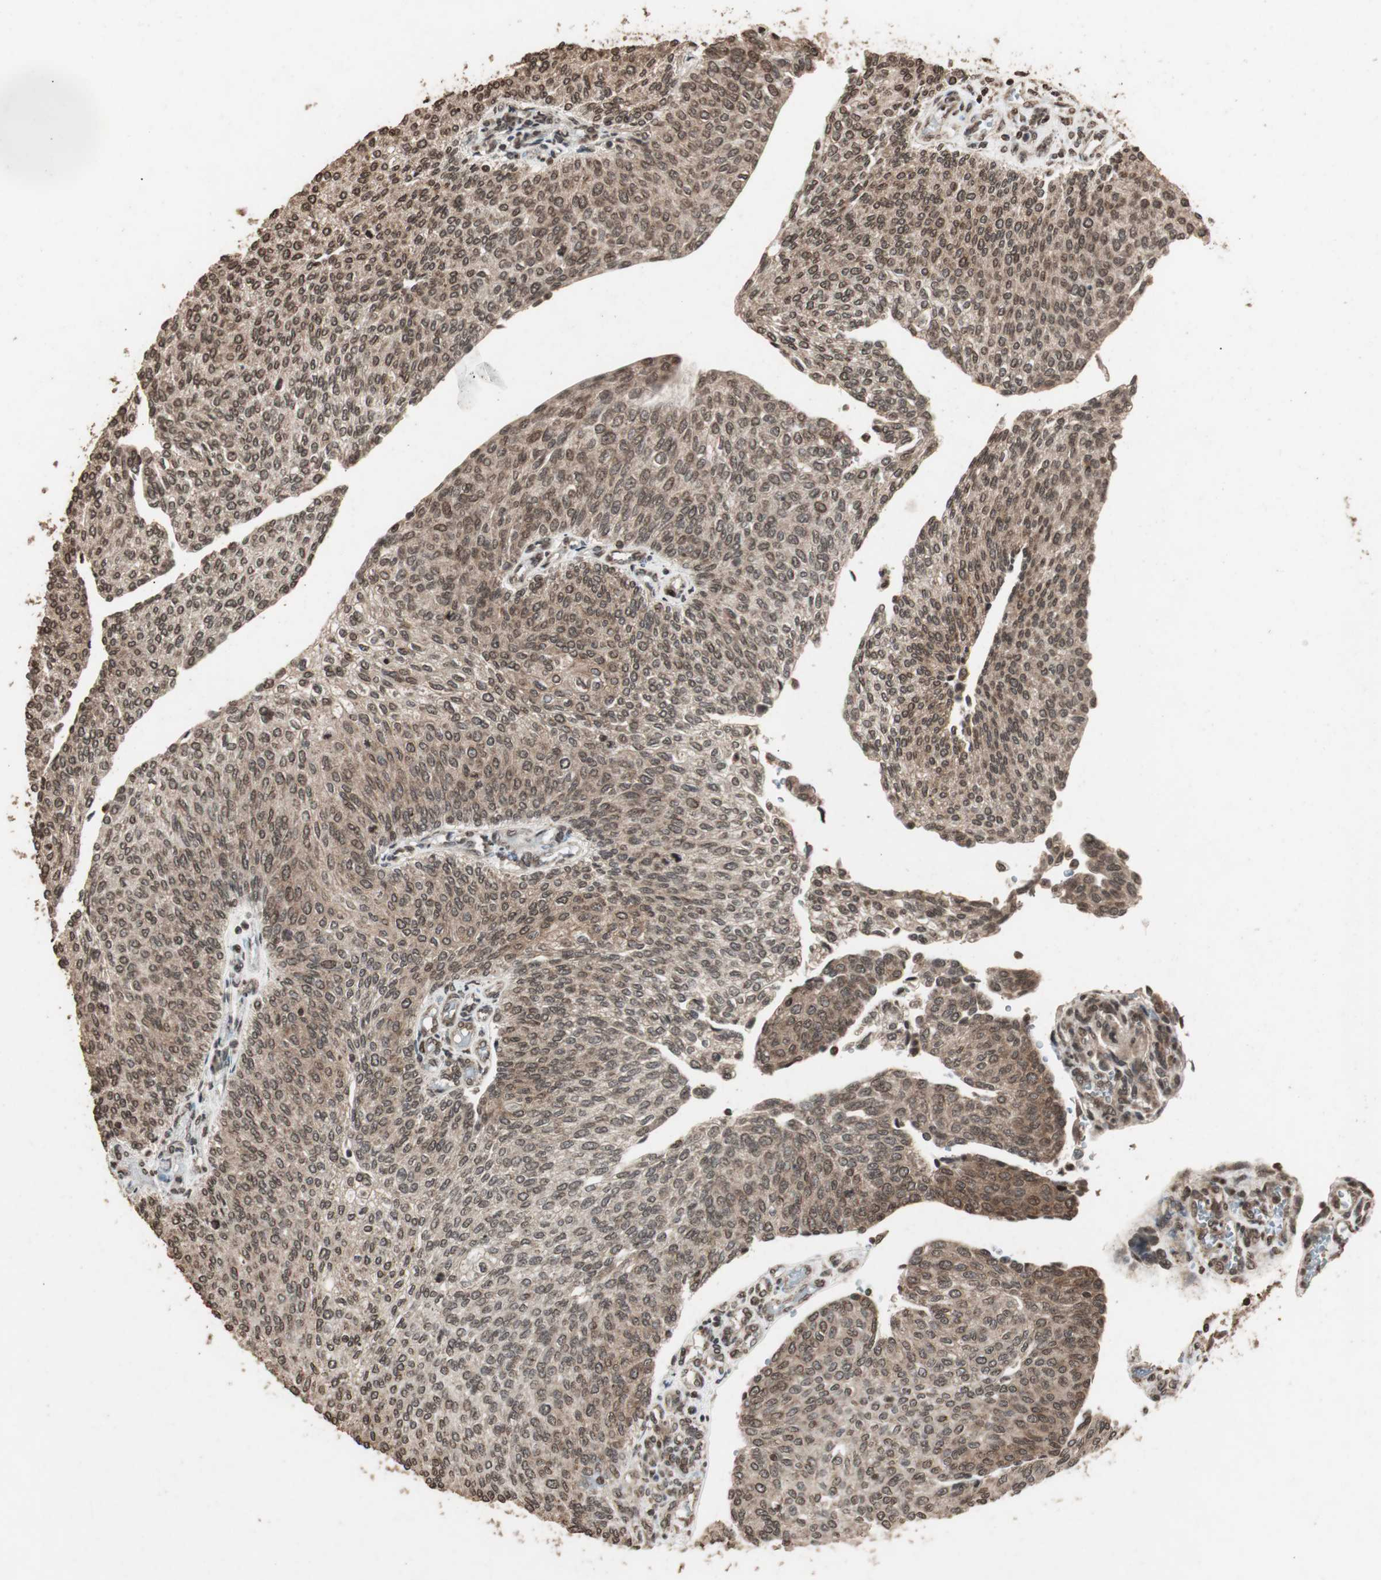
{"staining": {"intensity": "moderate", "quantity": "25%-75%", "location": "cytoplasmic/membranous"}, "tissue": "urothelial cancer", "cell_type": "Tumor cells", "image_type": "cancer", "snomed": [{"axis": "morphology", "description": "Urothelial carcinoma, Low grade"}, {"axis": "topography", "description": "Urinary bladder"}], "caption": "Immunohistochemistry (IHC) micrograph of low-grade urothelial carcinoma stained for a protein (brown), which shows medium levels of moderate cytoplasmic/membranous staining in about 25%-75% of tumor cells.", "gene": "ZFC3H1", "patient": {"sex": "female", "age": 79}}